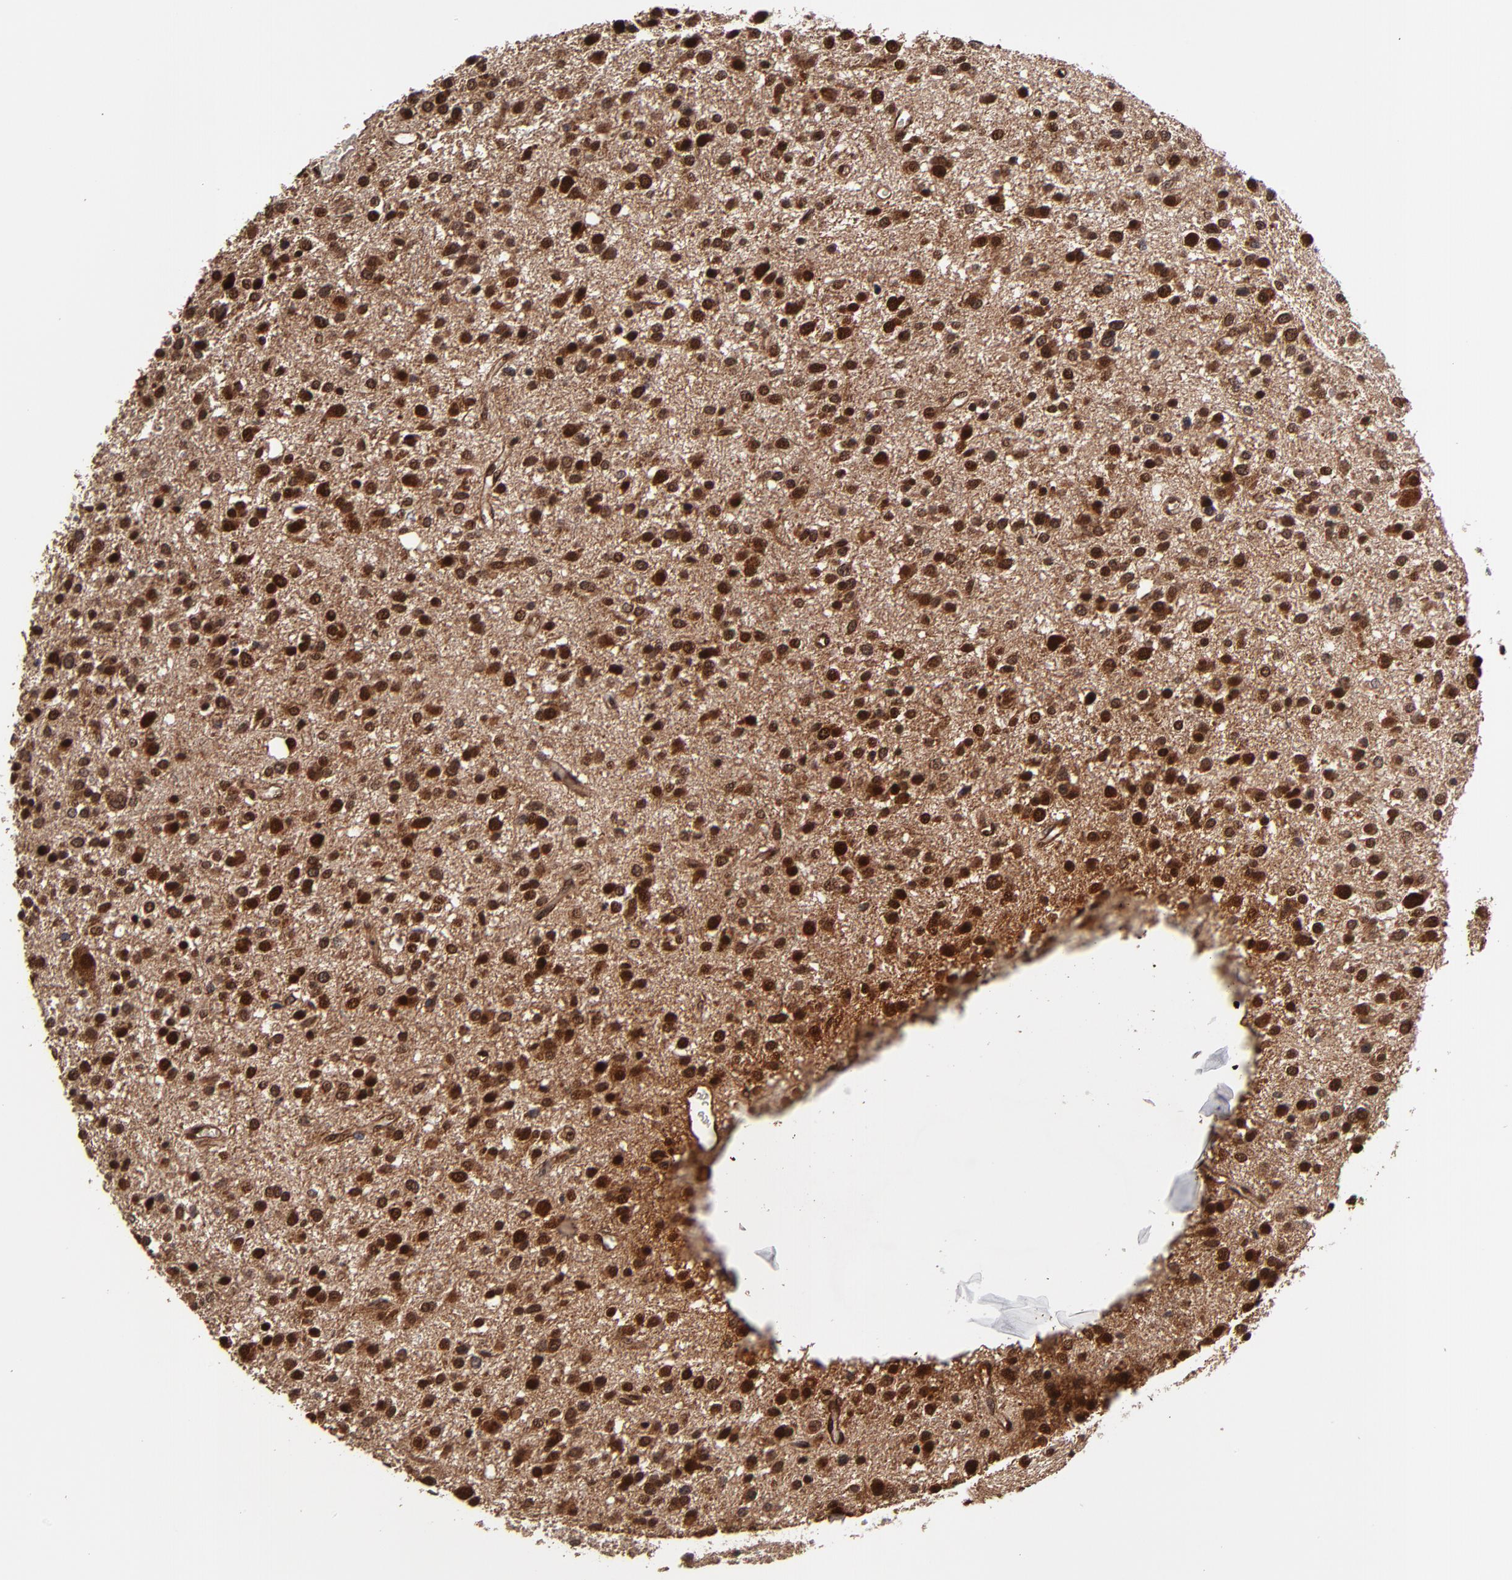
{"staining": {"intensity": "moderate", "quantity": ">75%", "location": "cytoplasmic/membranous,nuclear"}, "tissue": "glioma", "cell_type": "Tumor cells", "image_type": "cancer", "snomed": [{"axis": "morphology", "description": "Glioma, malignant, Low grade"}, {"axis": "topography", "description": "Brain"}], "caption": "Human low-grade glioma (malignant) stained with a brown dye displays moderate cytoplasmic/membranous and nuclear positive expression in approximately >75% of tumor cells.", "gene": "CUL5", "patient": {"sex": "female", "age": 36}}